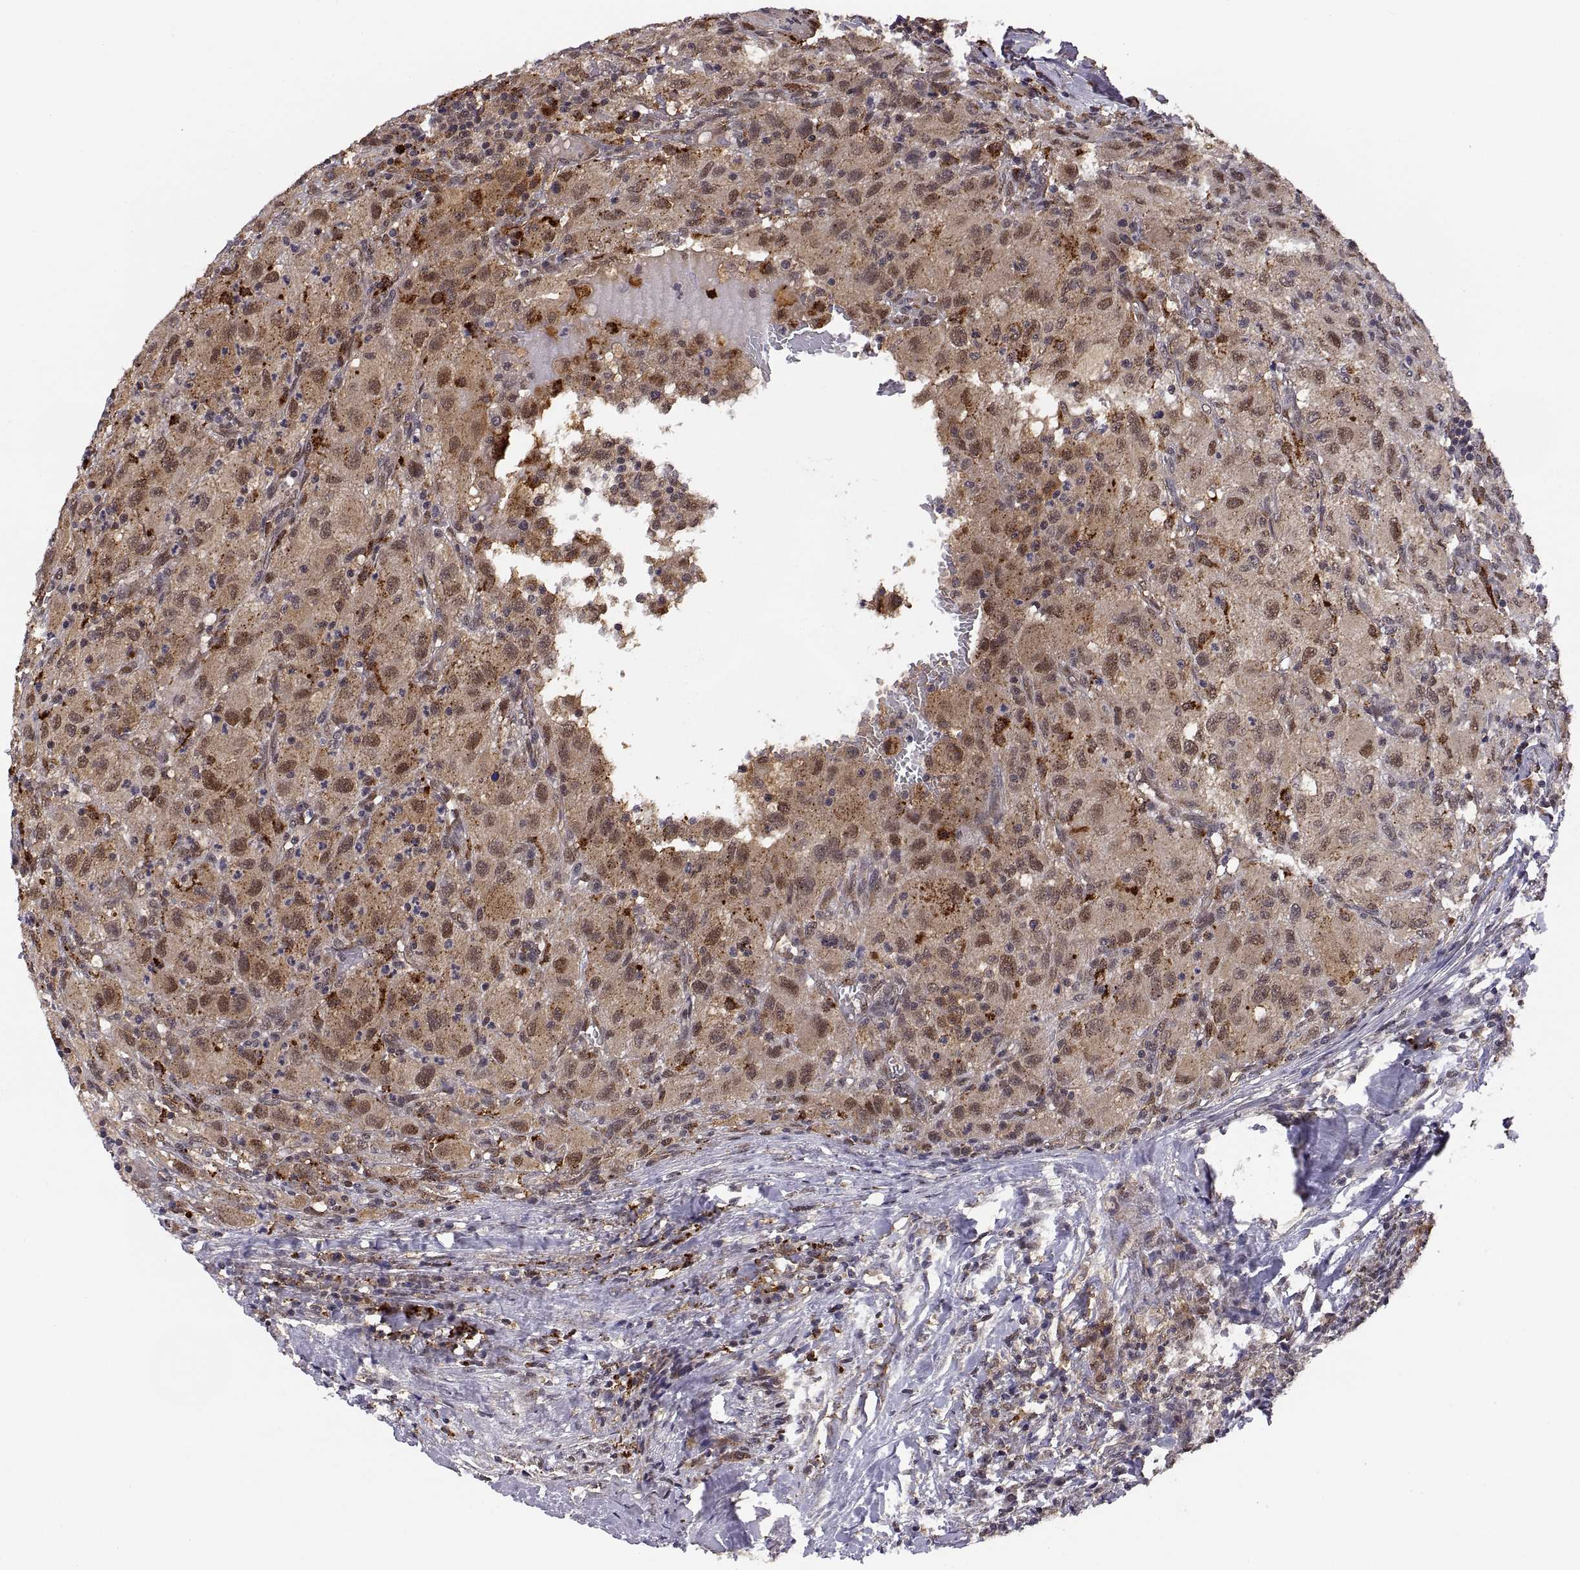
{"staining": {"intensity": "moderate", "quantity": ">75%", "location": "cytoplasmic/membranous,nuclear"}, "tissue": "renal cancer", "cell_type": "Tumor cells", "image_type": "cancer", "snomed": [{"axis": "morphology", "description": "Adenocarcinoma, NOS"}, {"axis": "topography", "description": "Kidney"}], "caption": "Brown immunohistochemical staining in human renal cancer demonstrates moderate cytoplasmic/membranous and nuclear positivity in about >75% of tumor cells.", "gene": "PSMC2", "patient": {"sex": "female", "age": 67}}